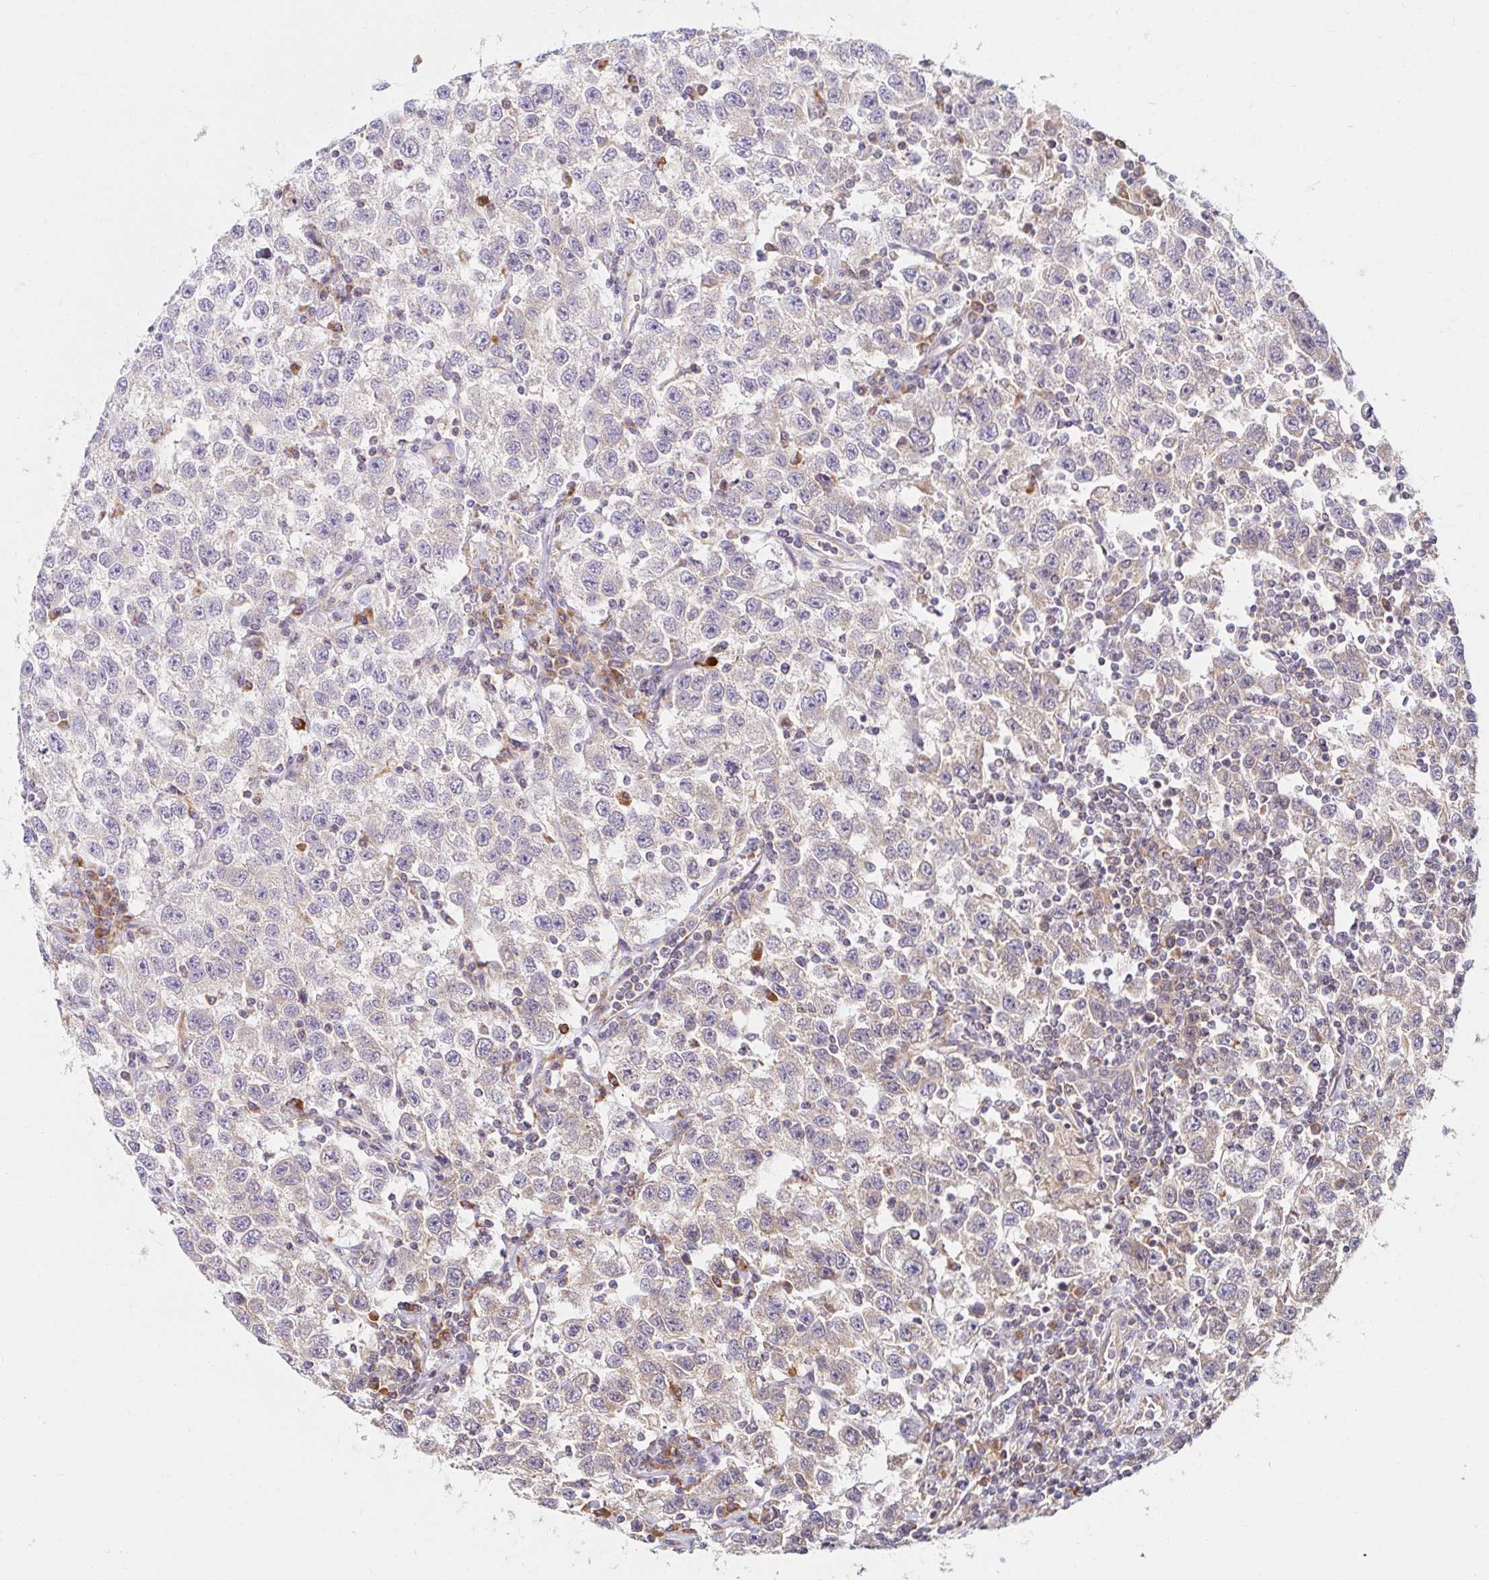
{"staining": {"intensity": "negative", "quantity": "none", "location": "none"}, "tissue": "testis cancer", "cell_type": "Tumor cells", "image_type": "cancer", "snomed": [{"axis": "morphology", "description": "Seminoma, NOS"}, {"axis": "topography", "description": "Testis"}], "caption": "The immunohistochemistry (IHC) histopathology image has no significant staining in tumor cells of seminoma (testis) tissue.", "gene": "SKP2", "patient": {"sex": "male", "age": 41}}